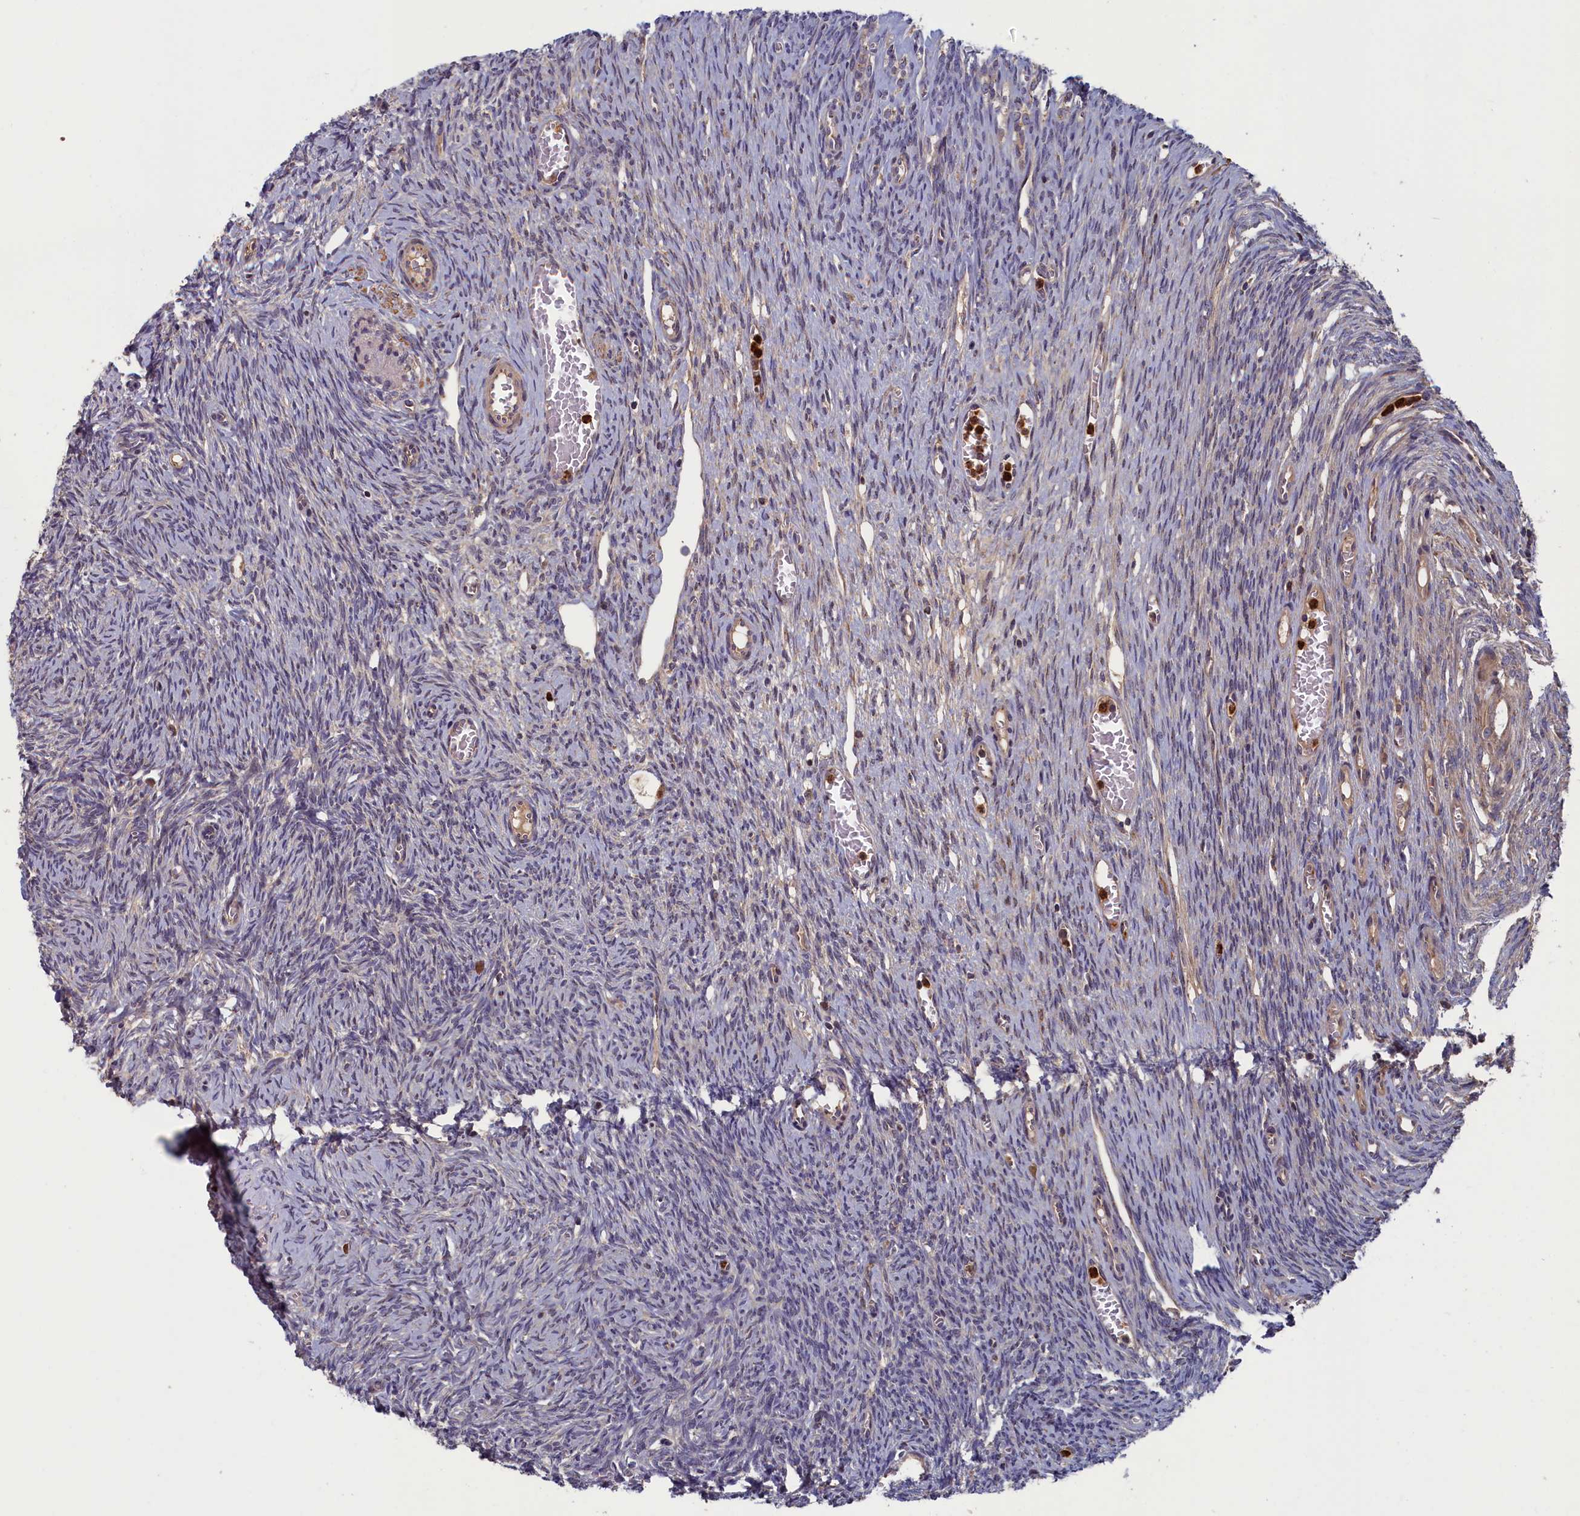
{"staining": {"intensity": "negative", "quantity": "none", "location": "none"}, "tissue": "ovary", "cell_type": "Ovarian stroma cells", "image_type": "normal", "snomed": [{"axis": "morphology", "description": "Normal tissue, NOS"}, {"axis": "topography", "description": "Ovary"}], "caption": "Ovarian stroma cells are negative for brown protein staining in benign ovary. (DAB (3,3'-diaminobenzidine) IHC with hematoxylin counter stain).", "gene": "TNK2", "patient": {"sex": "female", "age": 44}}